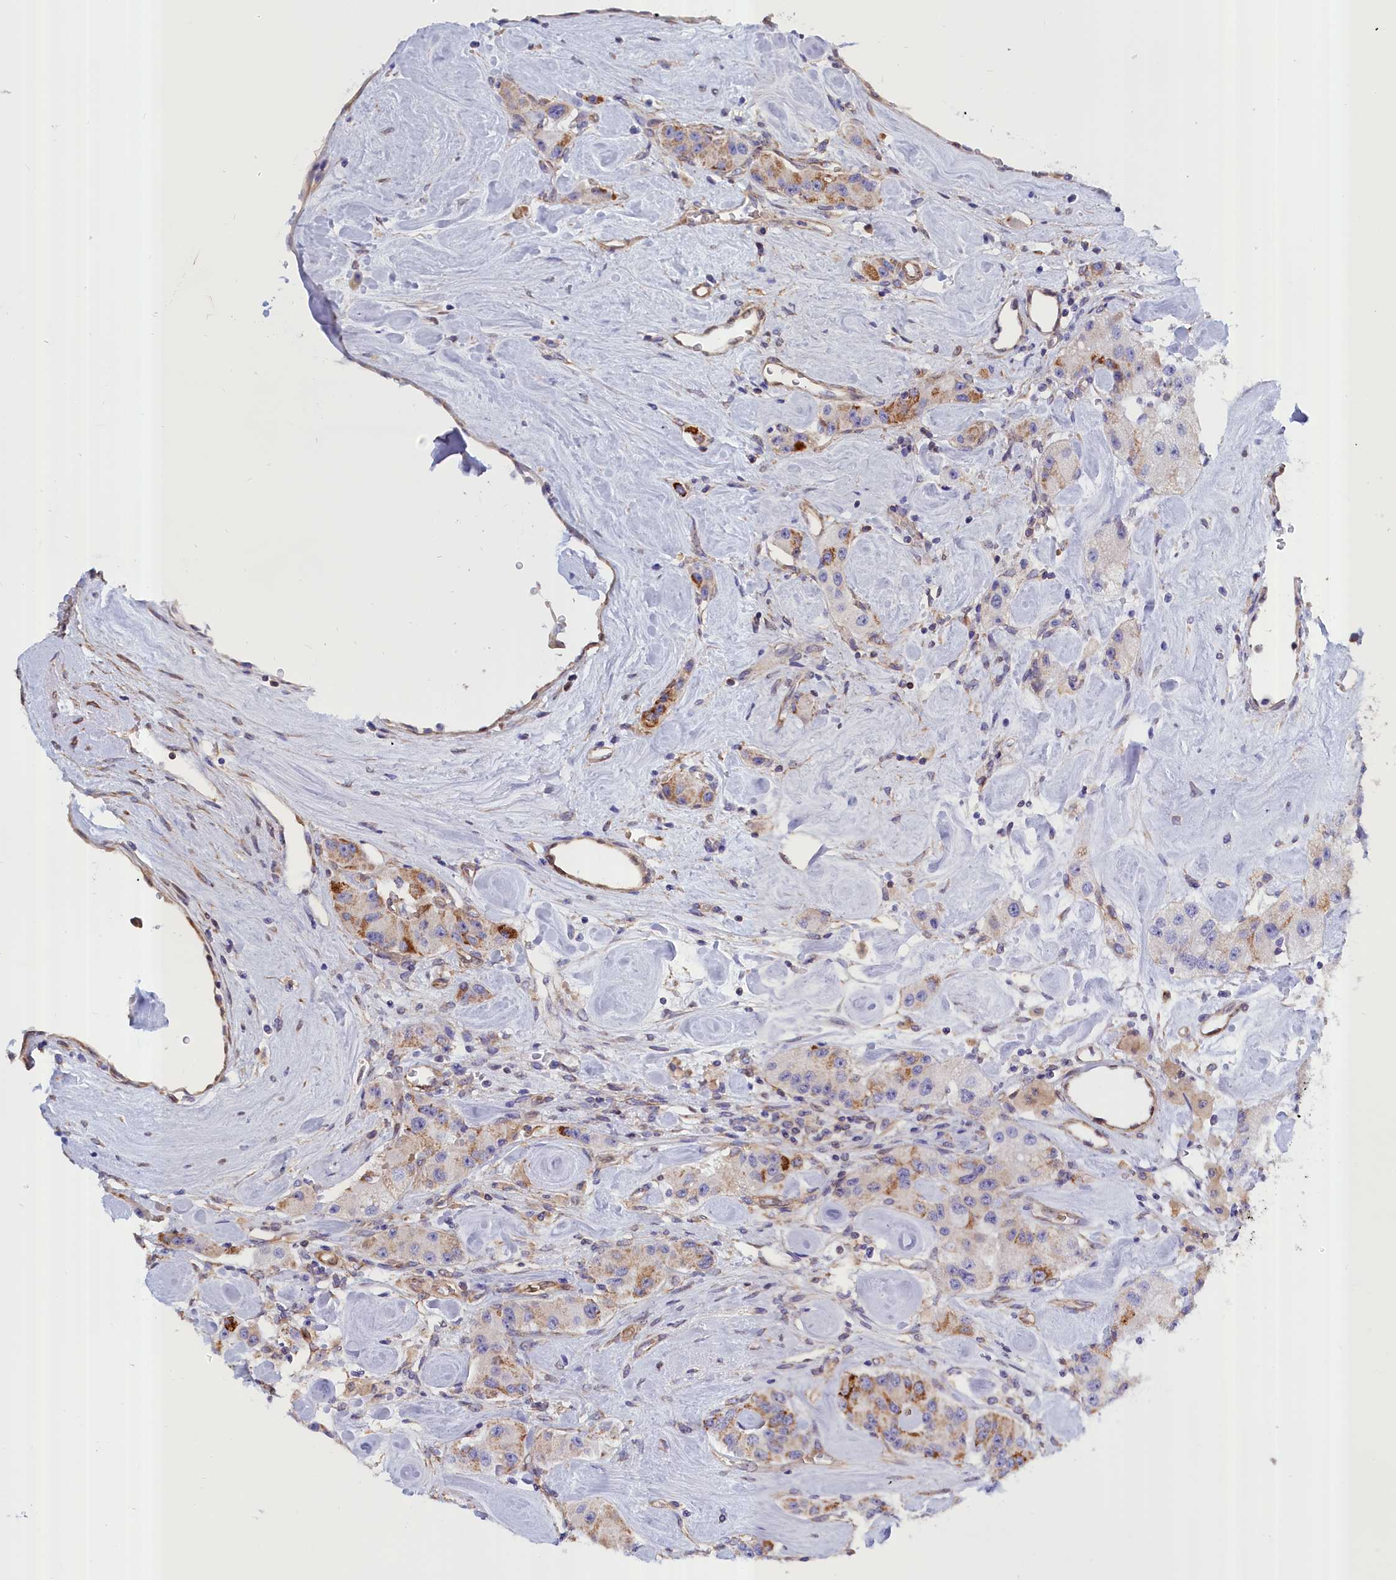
{"staining": {"intensity": "moderate", "quantity": "<25%", "location": "cytoplasmic/membranous"}, "tissue": "carcinoid", "cell_type": "Tumor cells", "image_type": "cancer", "snomed": [{"axis": "morphology", "description": "Carcinoid, malignant, NOS"}, {"axis": "topography", "description": "Pancreas"}], "caption": "Immunohistochemistry (IHC) of human carcinoid reveals low levels of moderate cytoplasmic/membranous expression in about <25% of tumor cells.", "gene": "ABCC12", "patient": {"sex": "male", "age": 41}}